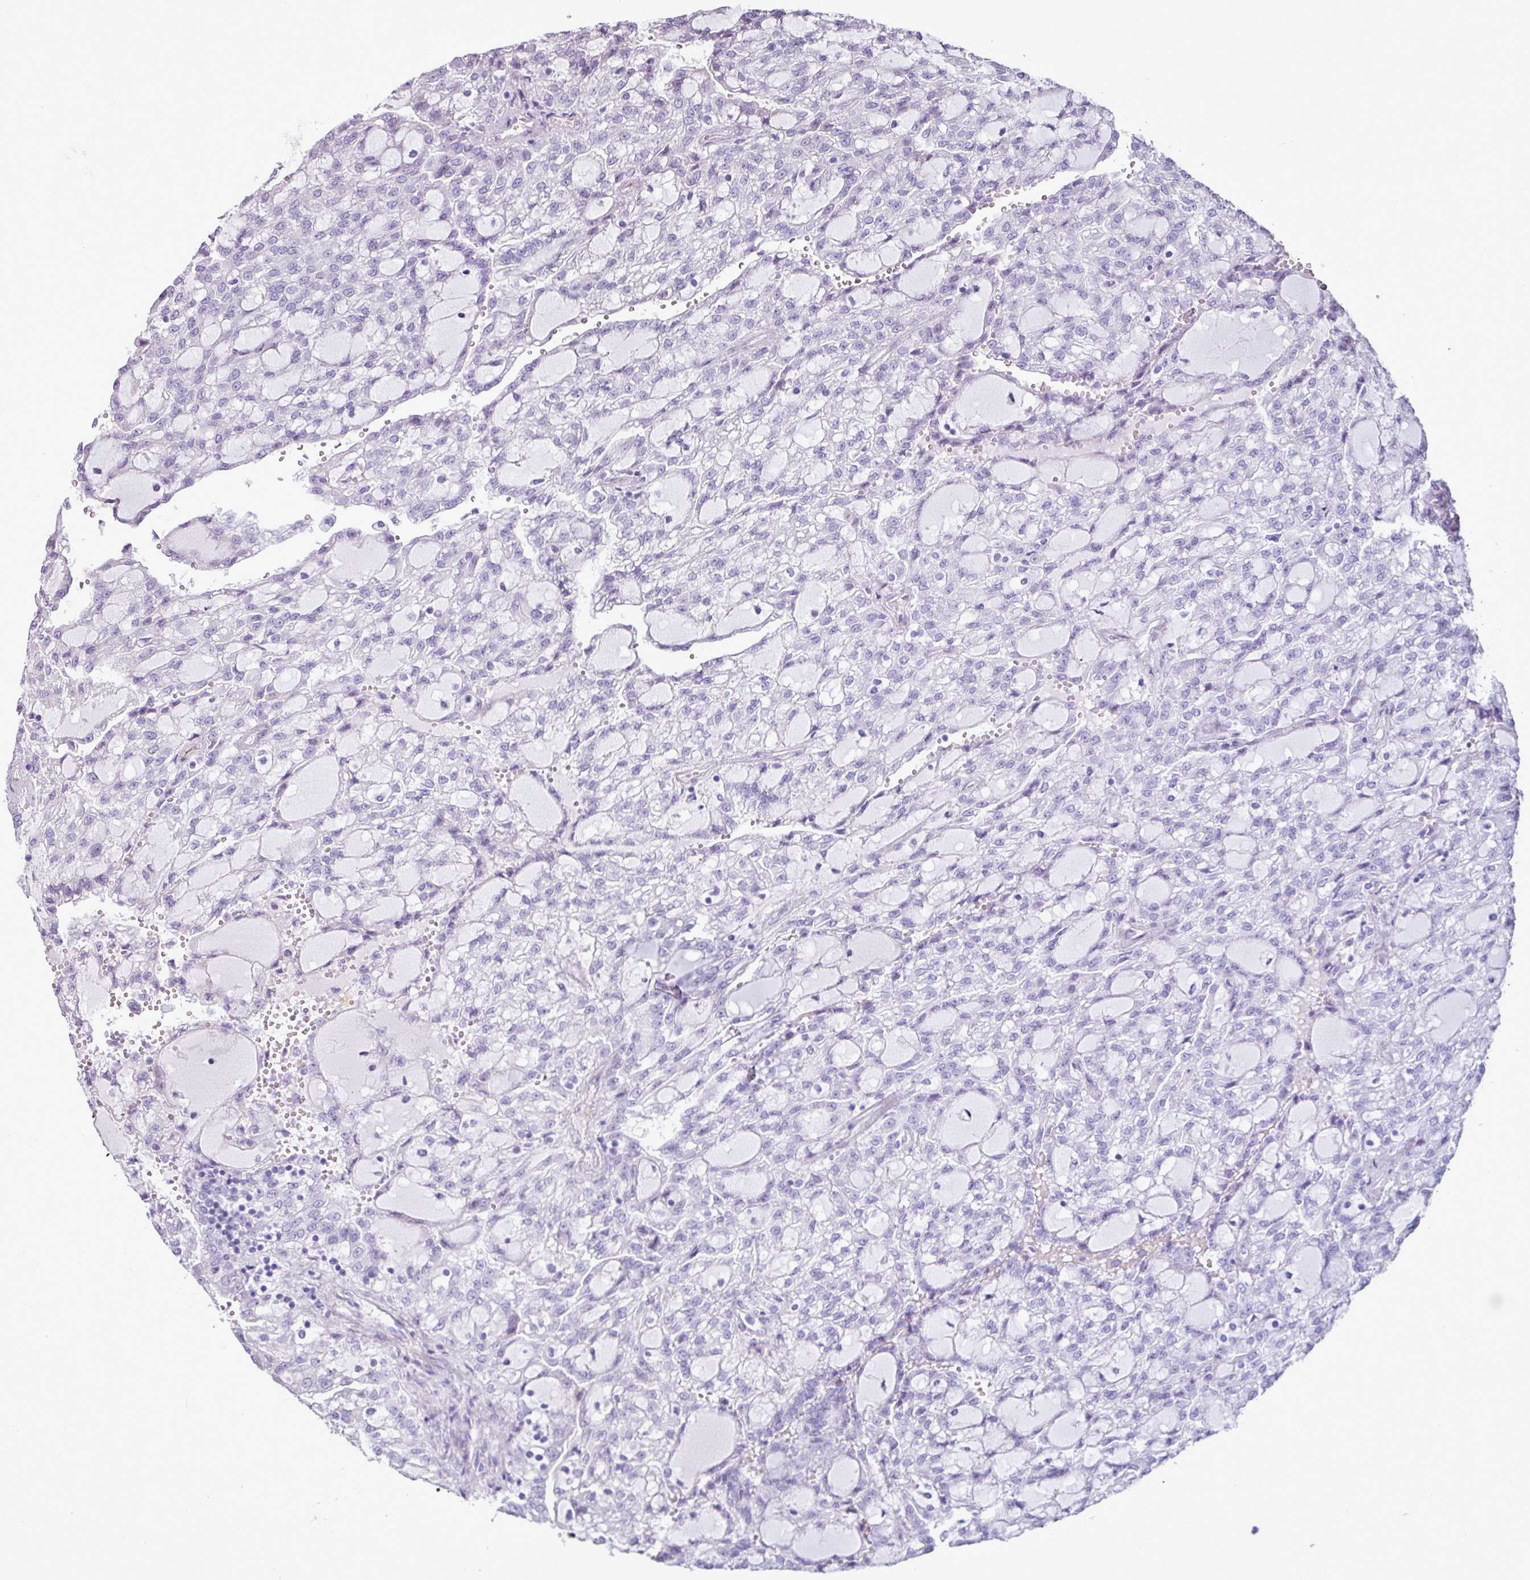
{"staining": {"intensity": "negative", "quantity": "none", "location": "none"}, "tissue": "renal cancer", "cell_type": "Tumor cells", "image_type": "cancer", "snomed": [{"axis": "morphology", "description": "Adenocarcinoma, NOS"}, {"axis": "topography", "description": "Kidney"}], "caption": "DAB immunohistochemical staining of human adenocarcinoma (renal) displays no significant expression in tumor cells.", "gene": "PPP1R35", "patient": {"sex": "male", "age": 63}}